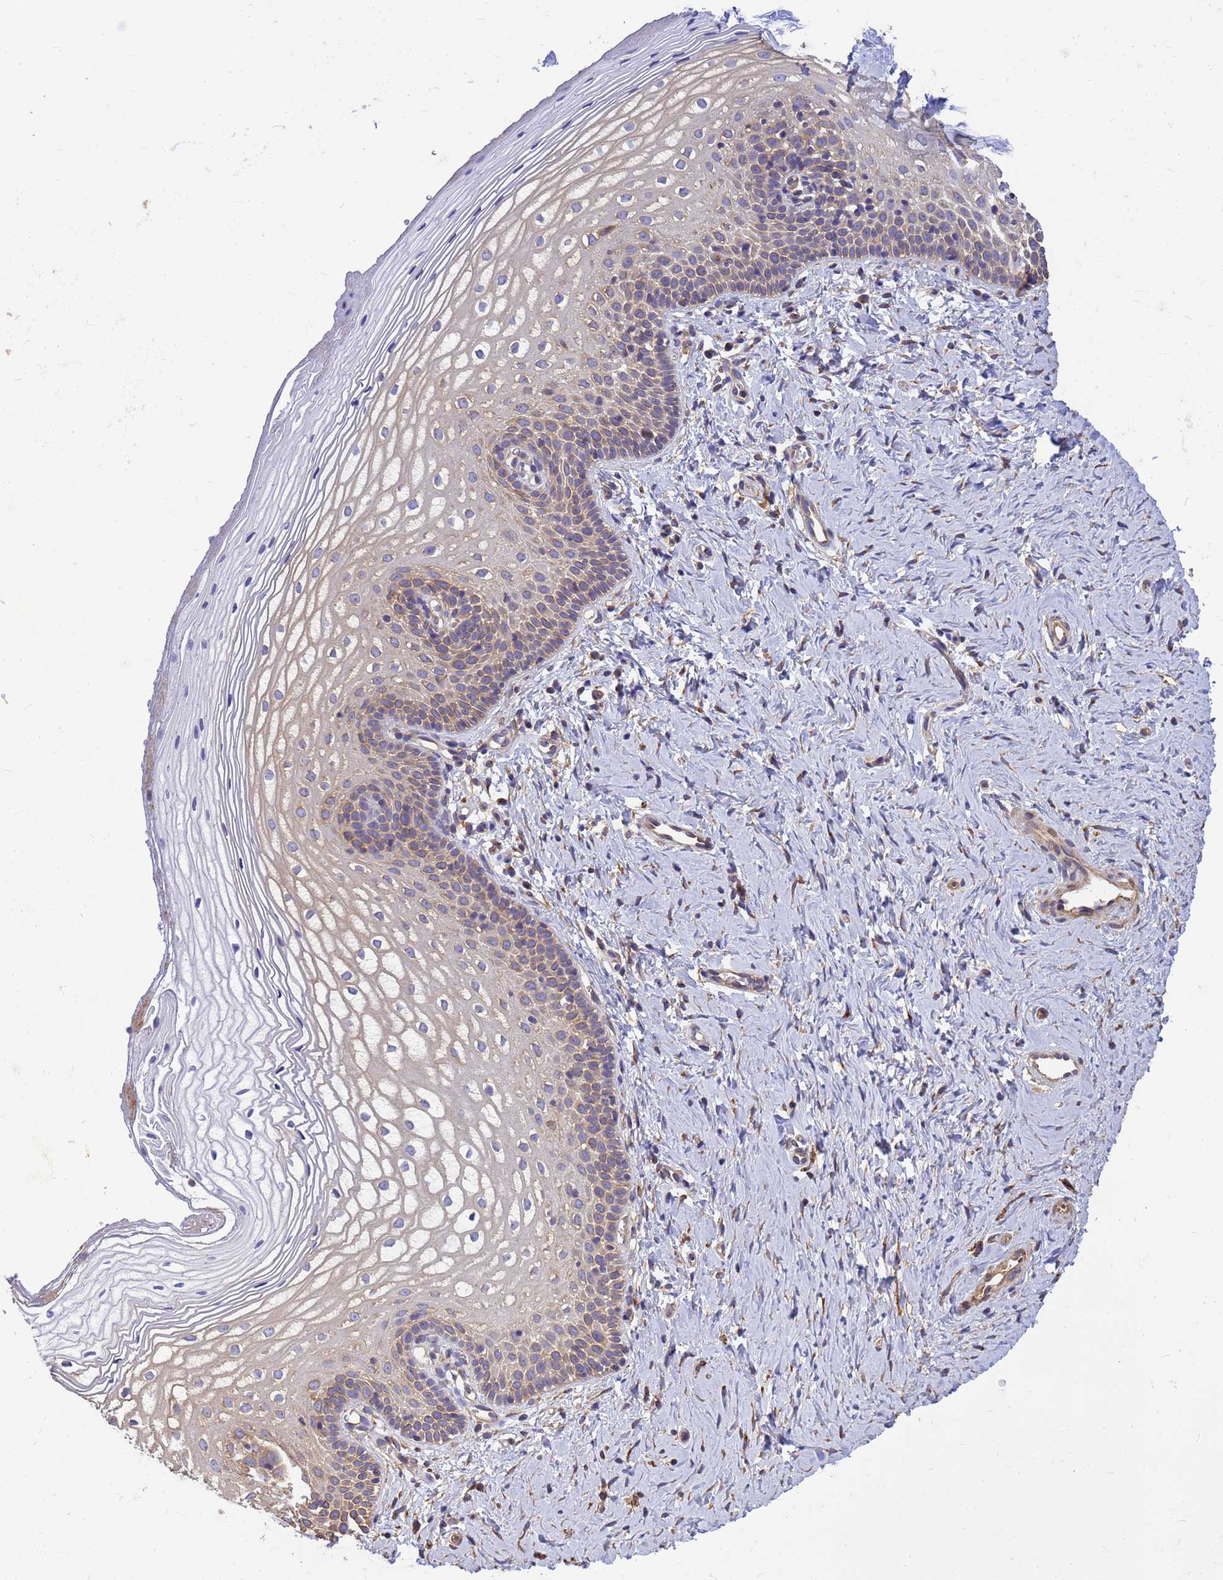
{"staining": {"intensity": "weak", "quantity": "25%-75%", "location": "cytoplasmic/membranous"}, "tissue": "vagina", "cell_type": "Squamous epithelial cells", "image_type": "normal", "snomed": [{"axis": "morphology", "description": "Normal tissue, NOS"}, {"axis": "topography", "description": "Vagina"}], "caption": "Human vagina stained for a protein (brown) exhibits weak cytoplasmic/membranous positive expression in approximately 25%-75% of squamous epithelial cells.", "gene": "ENSG00000198211", "patient": {"sex": "female", "age": 56}}